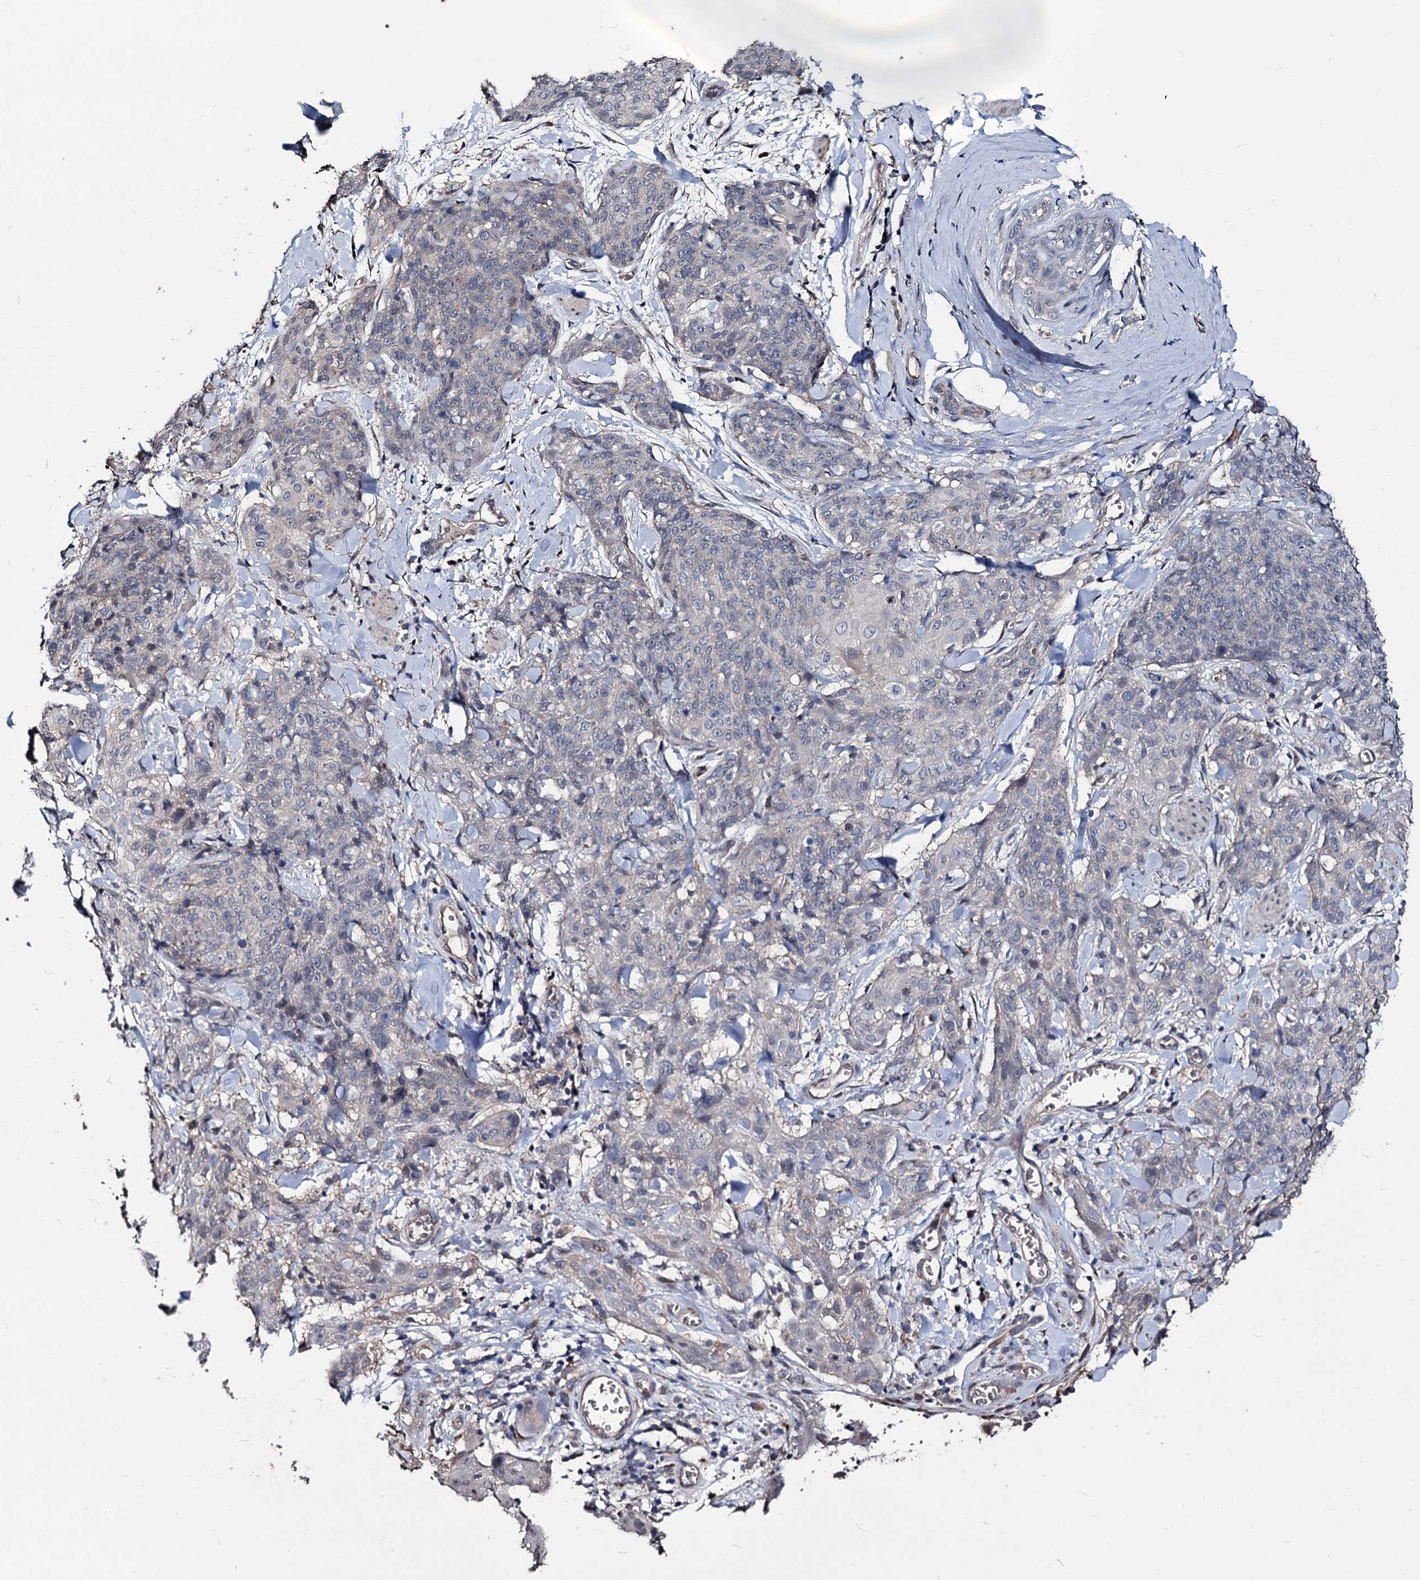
{"staining": {"intensity": "negative", "quantity": "none", "location": "none"}, "tissue": "skin cancer", "cell_type": "Tumor cells", "image_type": "cancer", "snomed": [{"axis": "morphology", "description": "Squamous cell carcinoma, NOS"}, {"axis": "topography", "description": "Skin"}, {"axis": "topography", "description": "Vulva"}], "caption": "Image shows no significant protein staining in tumor cells of squamous cell carcinoma (skin). (Brightfield microscopy of DAB (3,3'-diaminobenzidine) immunohistochemistry (IHC) at high magnification).", "gene": "SMAGP", "patient": {"sex": "female", "age": 85}}